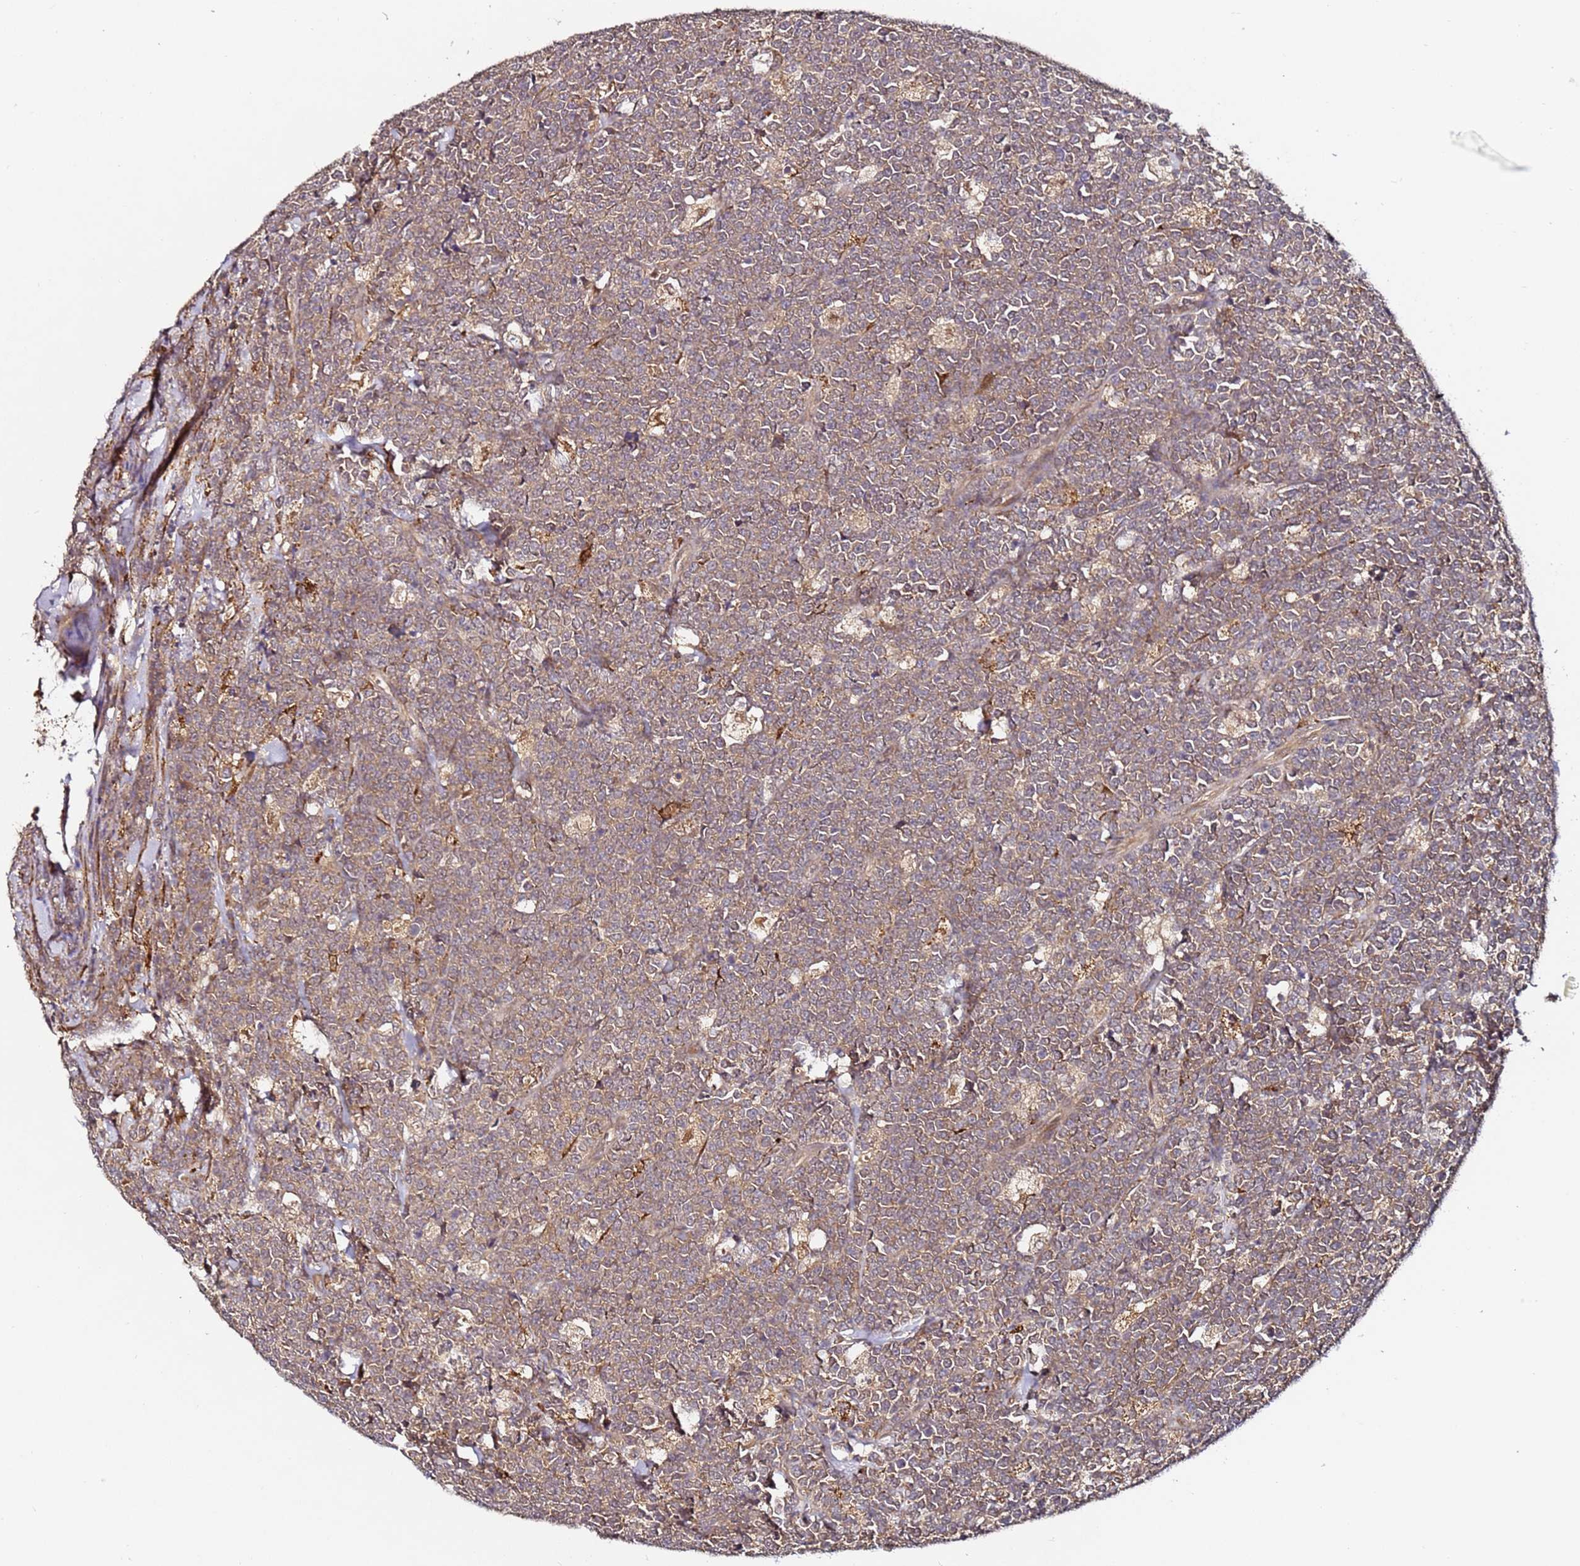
{"staining": {"intensity": "weak", "quantity": ">75%", "location": "cytoplasmic/membranous"}, "tissue": "lymphoma", "cell_type": "Tumor cells", "image_type": "cancer", "snomed": [{"axis": "morphology", "description": "Malignant lymphoma, non-Hodgkin's type, High grade"}, {"axis": "topography", "description": "Small intestine"}, {"axis": "topography", "description": "Colon"}], "caption": "A brown stain labels weak cytoplasmic/membranous expression of a protein in lymphoma tumor cells. (DAB (3,3'-diaminobenzidine) IHC, brown staining for protein, blue staining for nuclei).", "gene": "ALG11", "patient": {"sex": "male", "age": 8}}